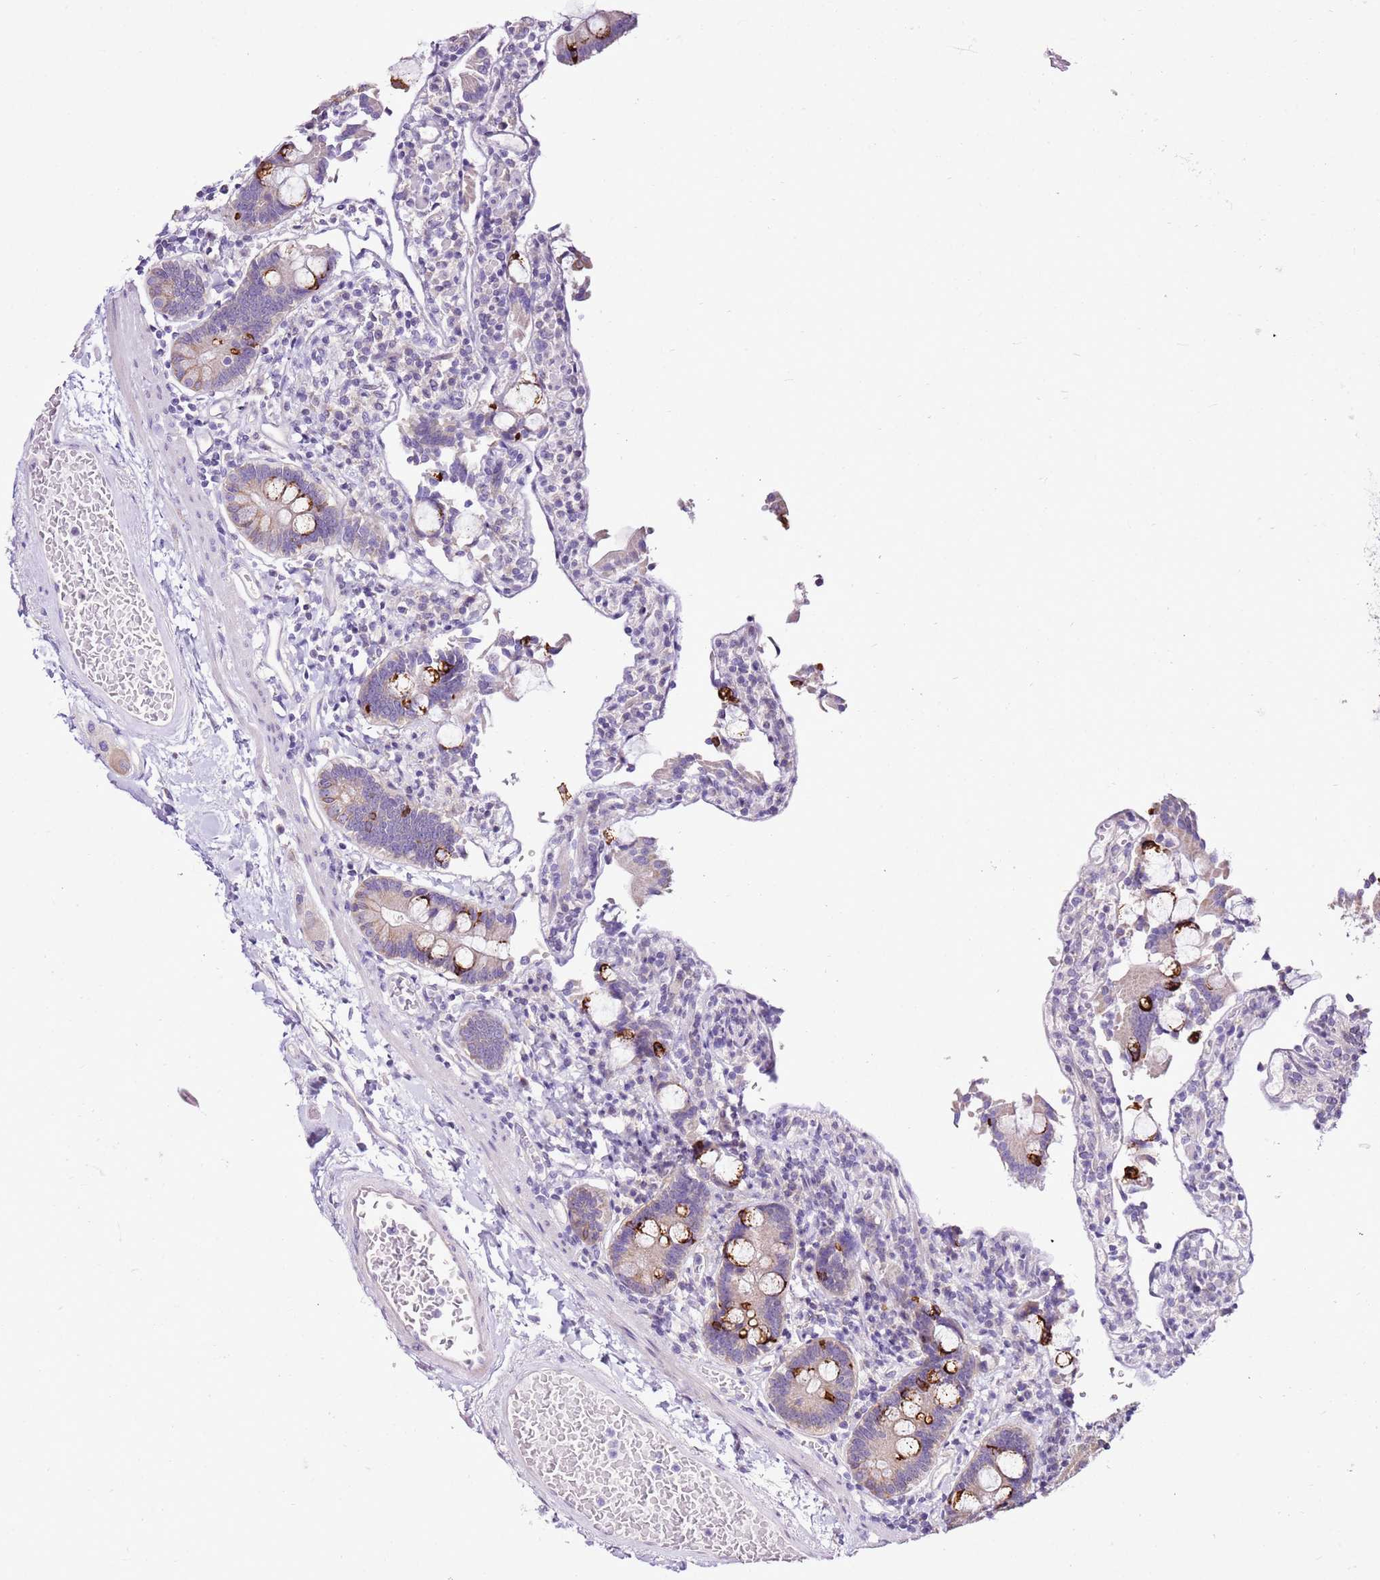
{"staining": {"intensity": "strong", "quantity": "<25%", "location": "cytoplasmic/membranous"}, "tissue": "duodenum", "cell_type": "Glandular cells", "image_type": "normal", "snomed": [{"axis": "morphology", "description": "Normal tissue, NOS"}, {"axis": "topography", "description": "Duodenum"}], "caption": "A high-resolution photomicrograph shows immunohistochemistry (IHC) staining of benign duodenum, which displays strong cytoplasmic/membranous expression in about <25% of glandular cells. Nuclei are stained in blue.", "gene": "SLC38A5", "patient": {"sex": "male", "age": 55}}